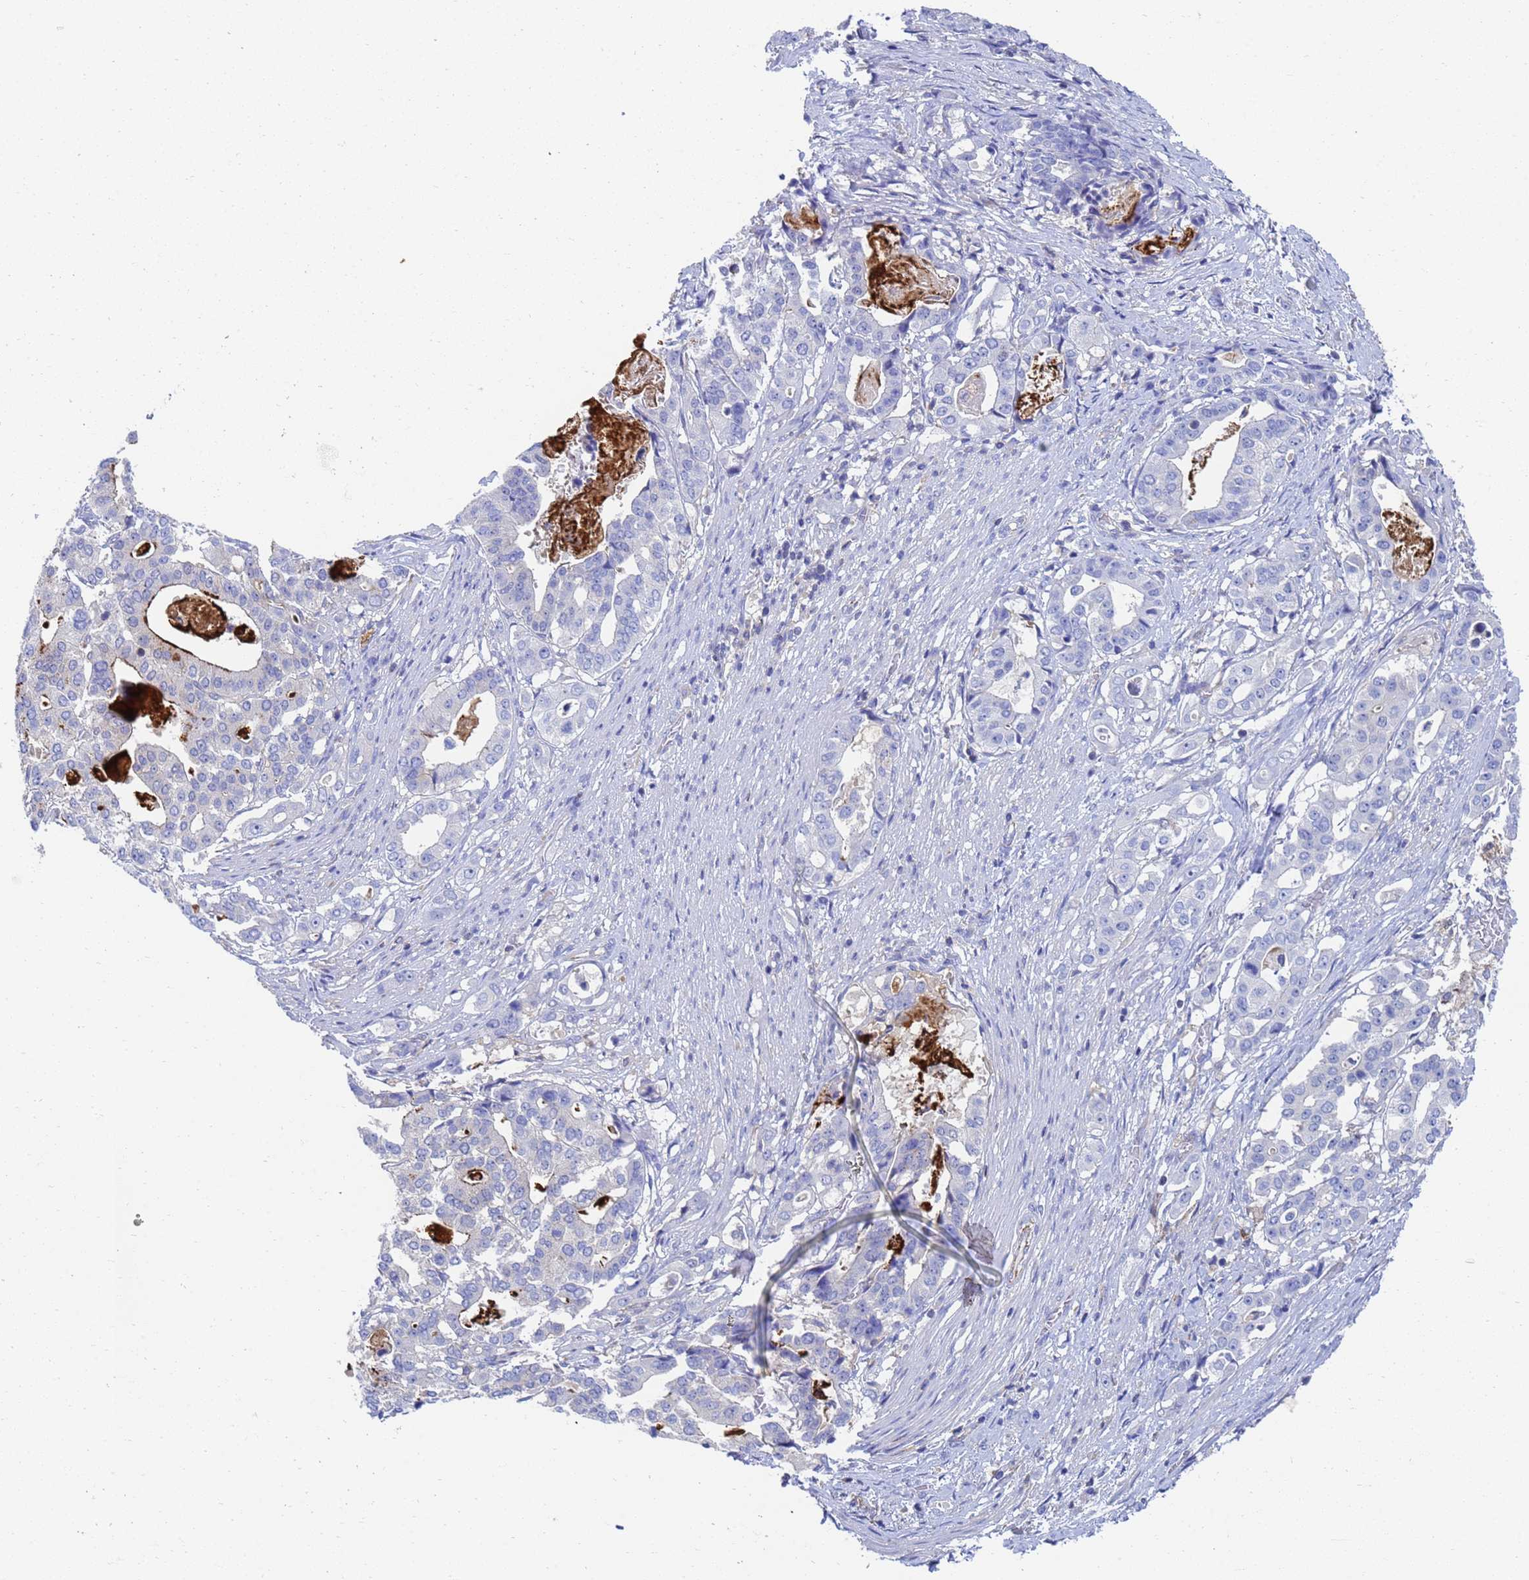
{"staining": {"intensity": "moderate", "quantity": "<25%", "location": "cytoplasmic/membranous"}, "tissue": "stomach cancer", "cell_type": "Tumor cells", "image_type": "cancer", "snomed": [{"axis": "morphology", "description": "Adenocarcinoma, NOS"}, {"axis": "topography", "description": "Stomach"}], "caption": "IHC of human adenocarcinoma (stomach) displays low levels of moderate cytoplasmic/membranous expression in approximately <25% of tumor cells.", "gene": "GCHFR", "patient": {"sex": "male", "age": 48}}